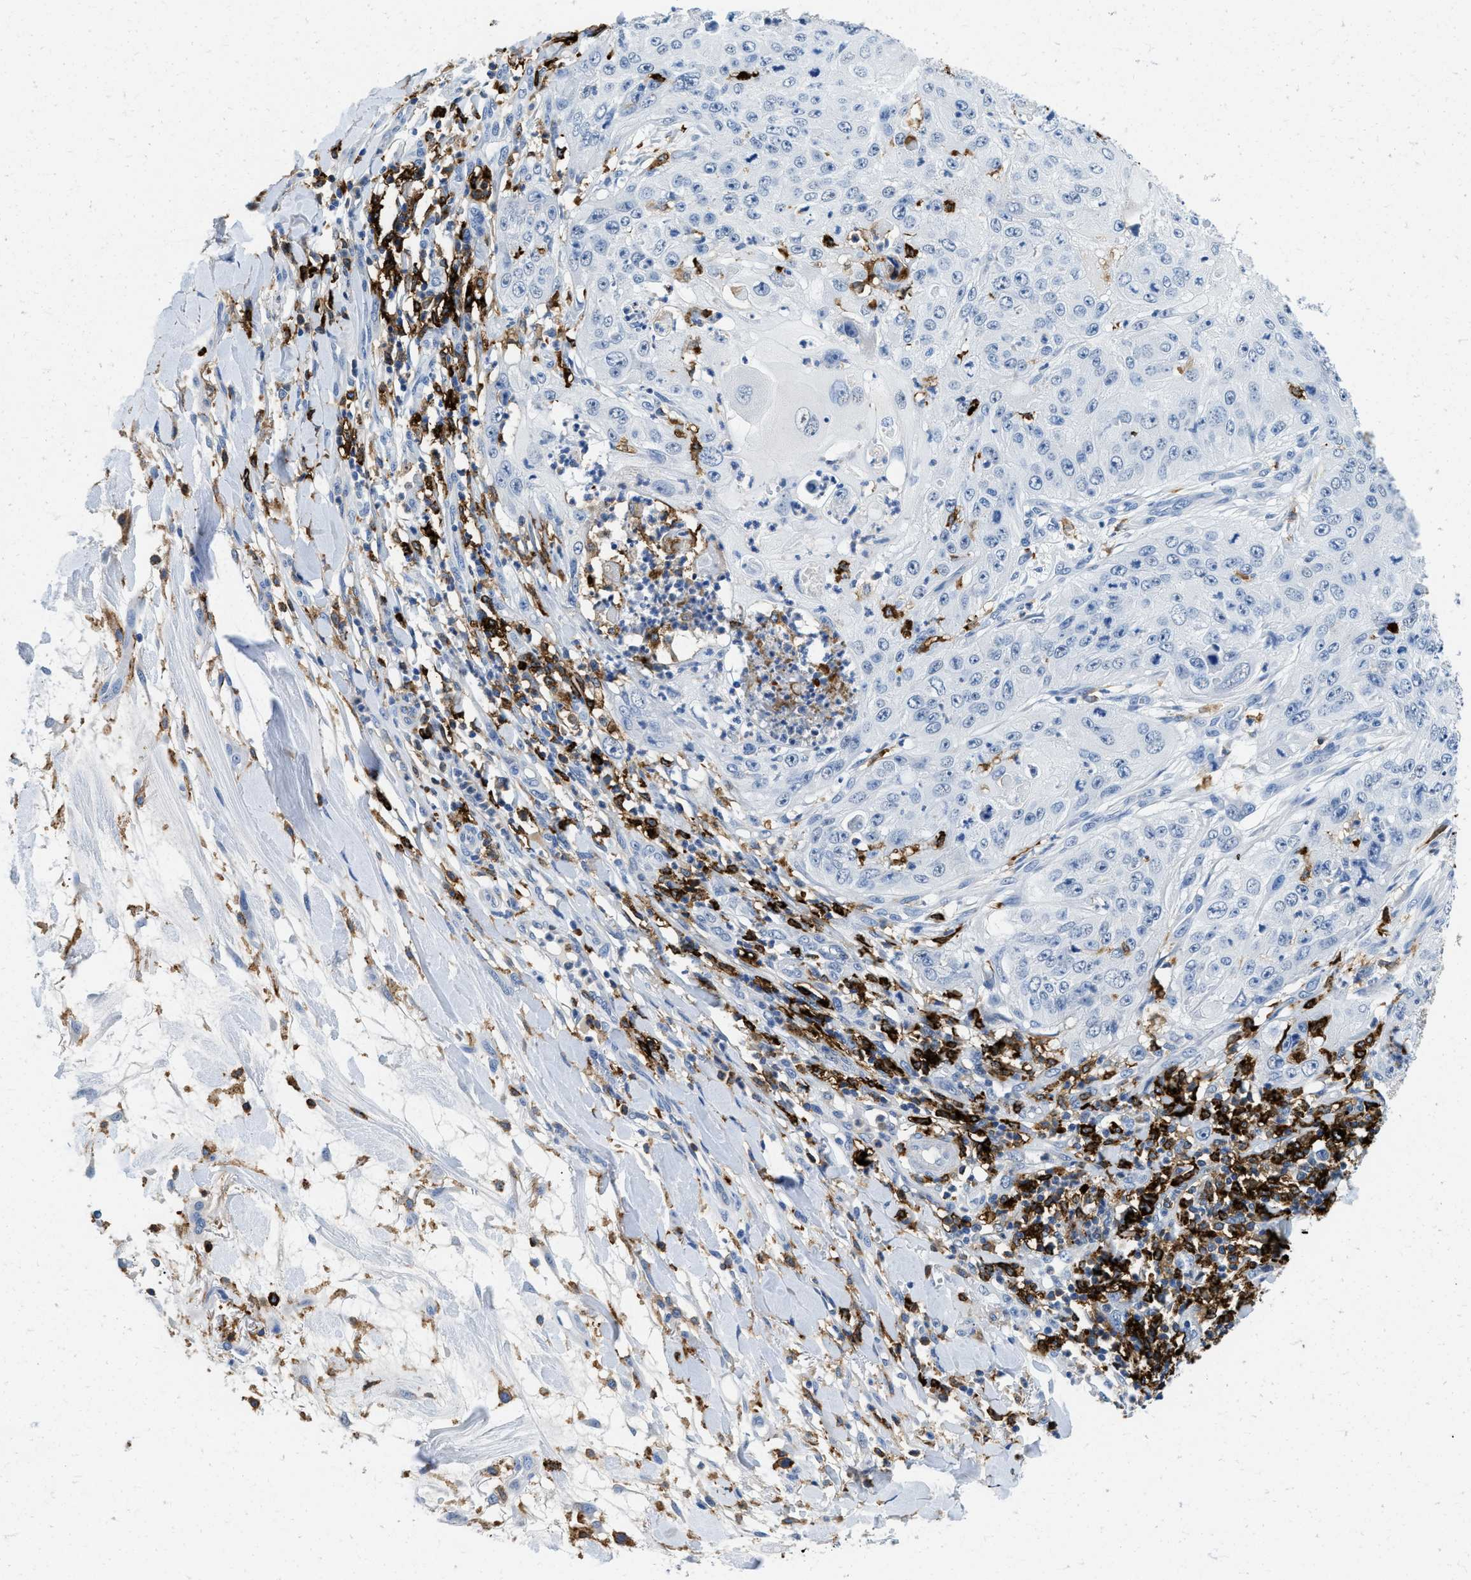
{"staining": {"intensity": "negative", "quantity": "none", "location": "none"}, "tissue": "skin cancer", "cell_type": "Tumor cells", "image_type": "cancer", "snomed": [{"axis": "morphology", "description": "Squamous cell carcinoma, NOS"}, {"axis": "topography", "description": "Skin"}], "caption": "An image of human skin squamous cell carcinoma is negative for staining in tumor cells.", "gene": "CD226", "patient": {"sex": "female", "age": 80}}